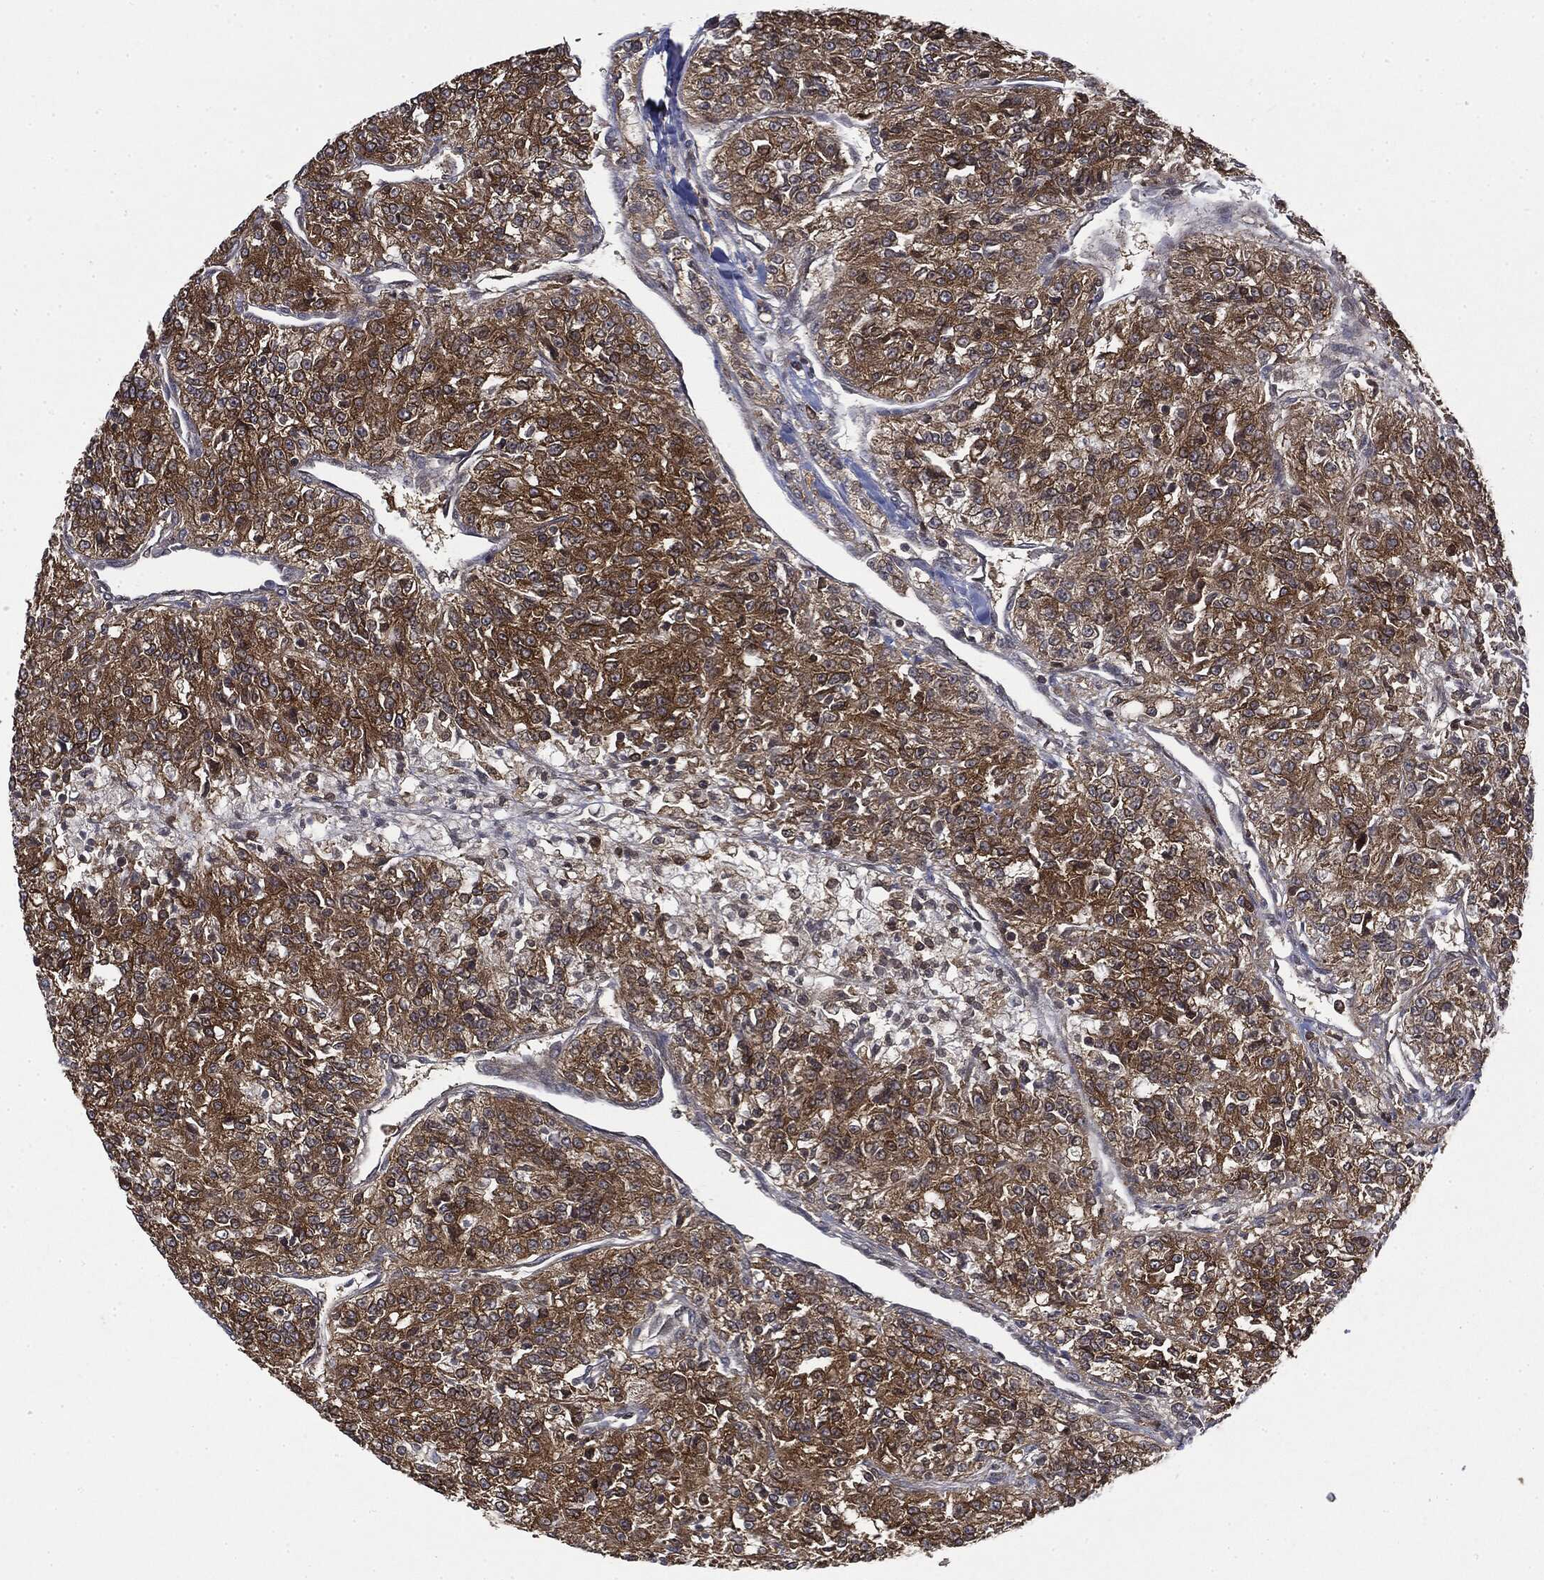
{"staining": {"intensity": "strong", "quantity": ">75%", "location": "cytoplasmic/membranous"}, "tissue": "renal cancer", "cell_type": "Tumor cells", "image_type": "cancer", "snomed": [{"axis": "morphology", "description": "Adenocarcinoma, NOS"}, {"axis": "topography", "description": "Kidney"}], "caption": "Immunohistochemistry image of adenocarcinoma (renal) stained for a protein (brown), which exhibits high levels of strong cytoplasmic/membranous staining in approximately >75% of tumor cells.", "gene": "SNX5", "patient": {"sex": "female", "age": 63}}